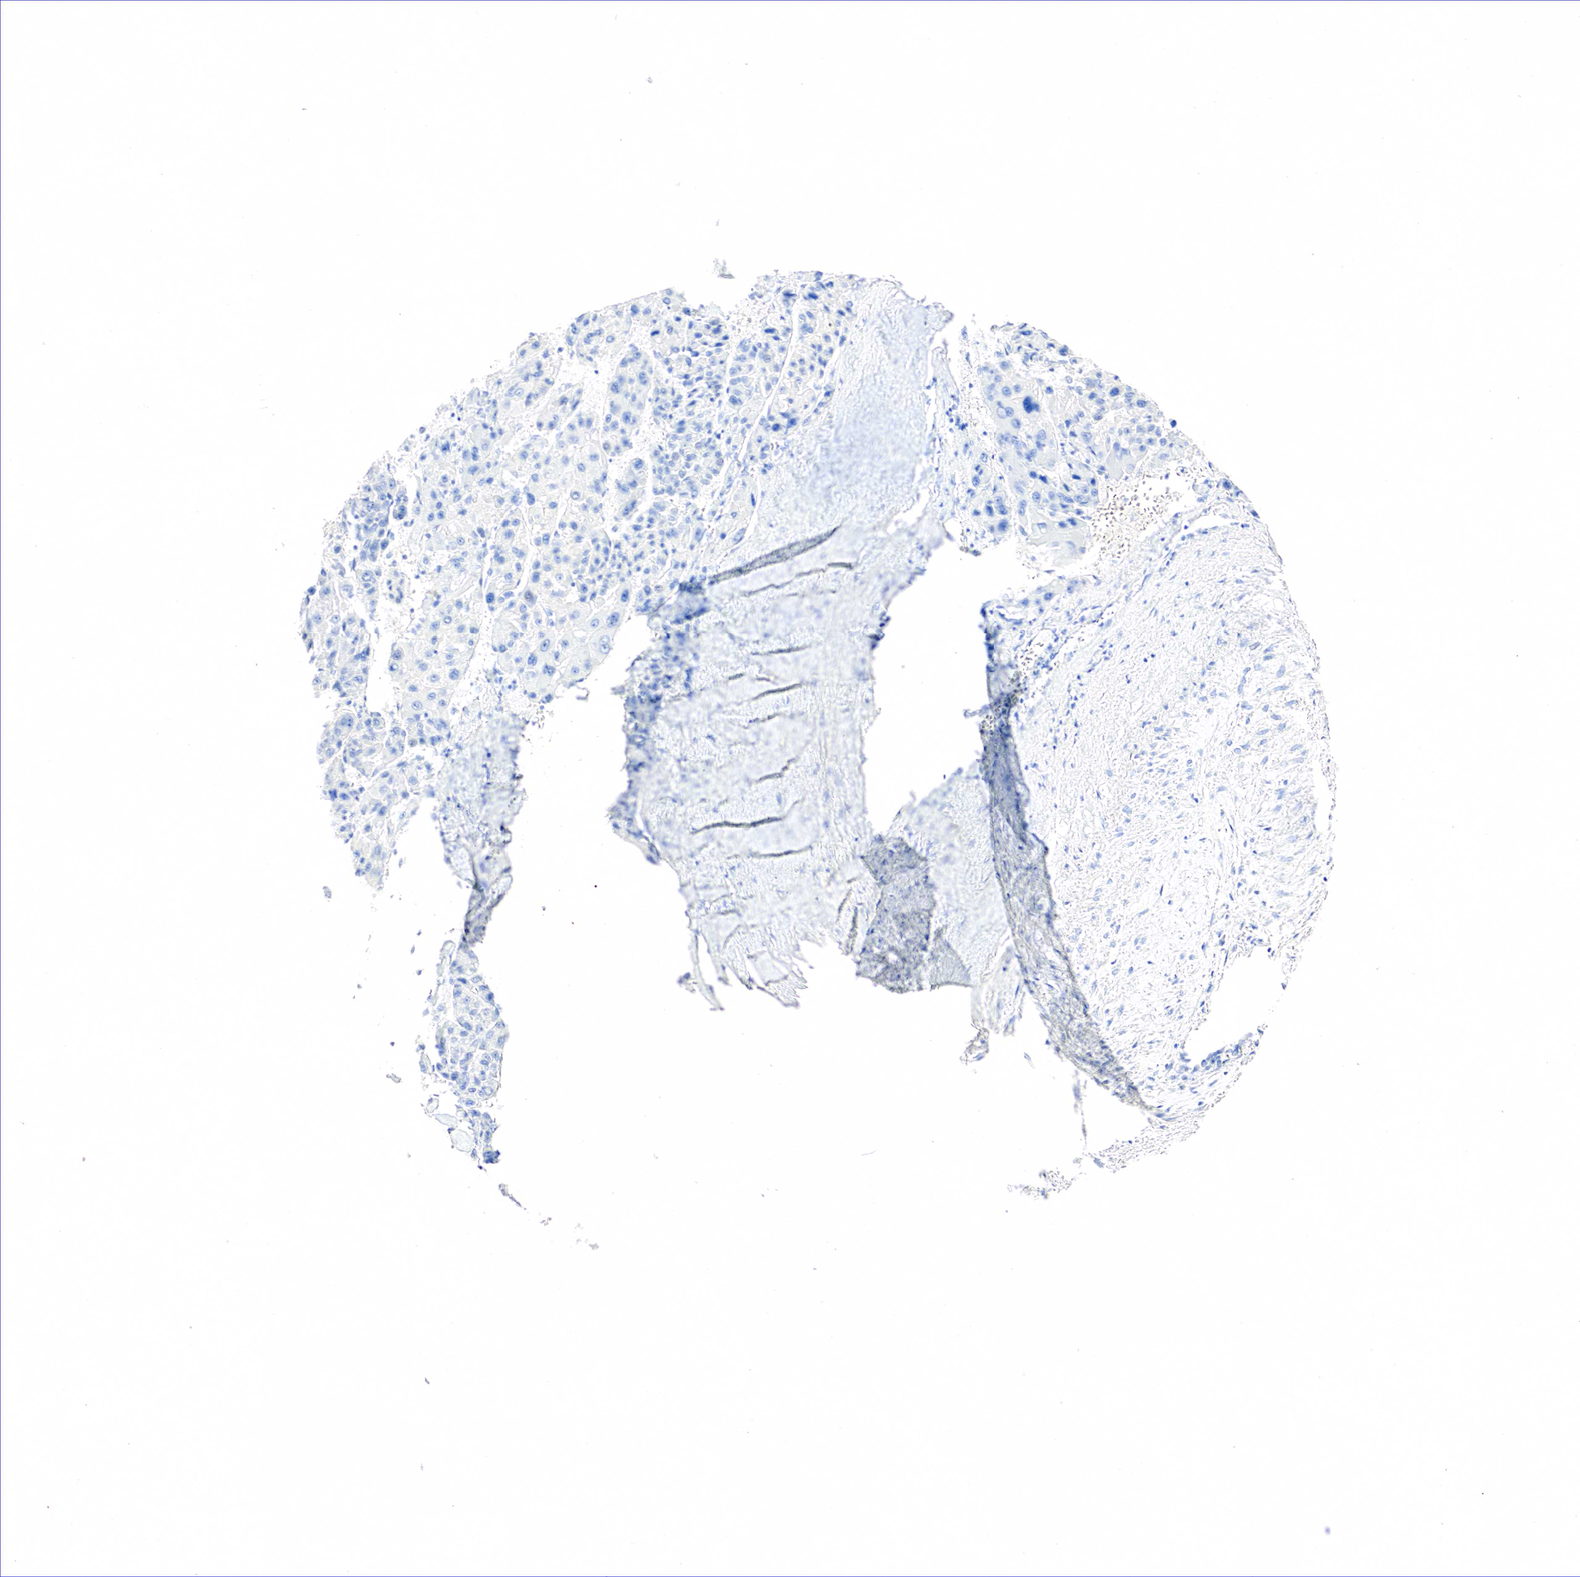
{"staining": {"intensity": "negative", "quantity": "none", "location": "none"}, "tissue": "liver cancer", "cell_type": "Tumor cells", "image_type": "cancer", "snomed": [{"axis": "morphology", "description": "Carcinoma, Hepatocellular, NOS"}, {"axis": "topography", "description": "Liver"}], "caption": "IHC histopathology image of neoplastic tissue: human liver hepatocellular carcinoma stained with DAB exhibits no significant protein expression in tumor cells.", "gene": "SST", "patient": {"sex": "male", "age": 64}}